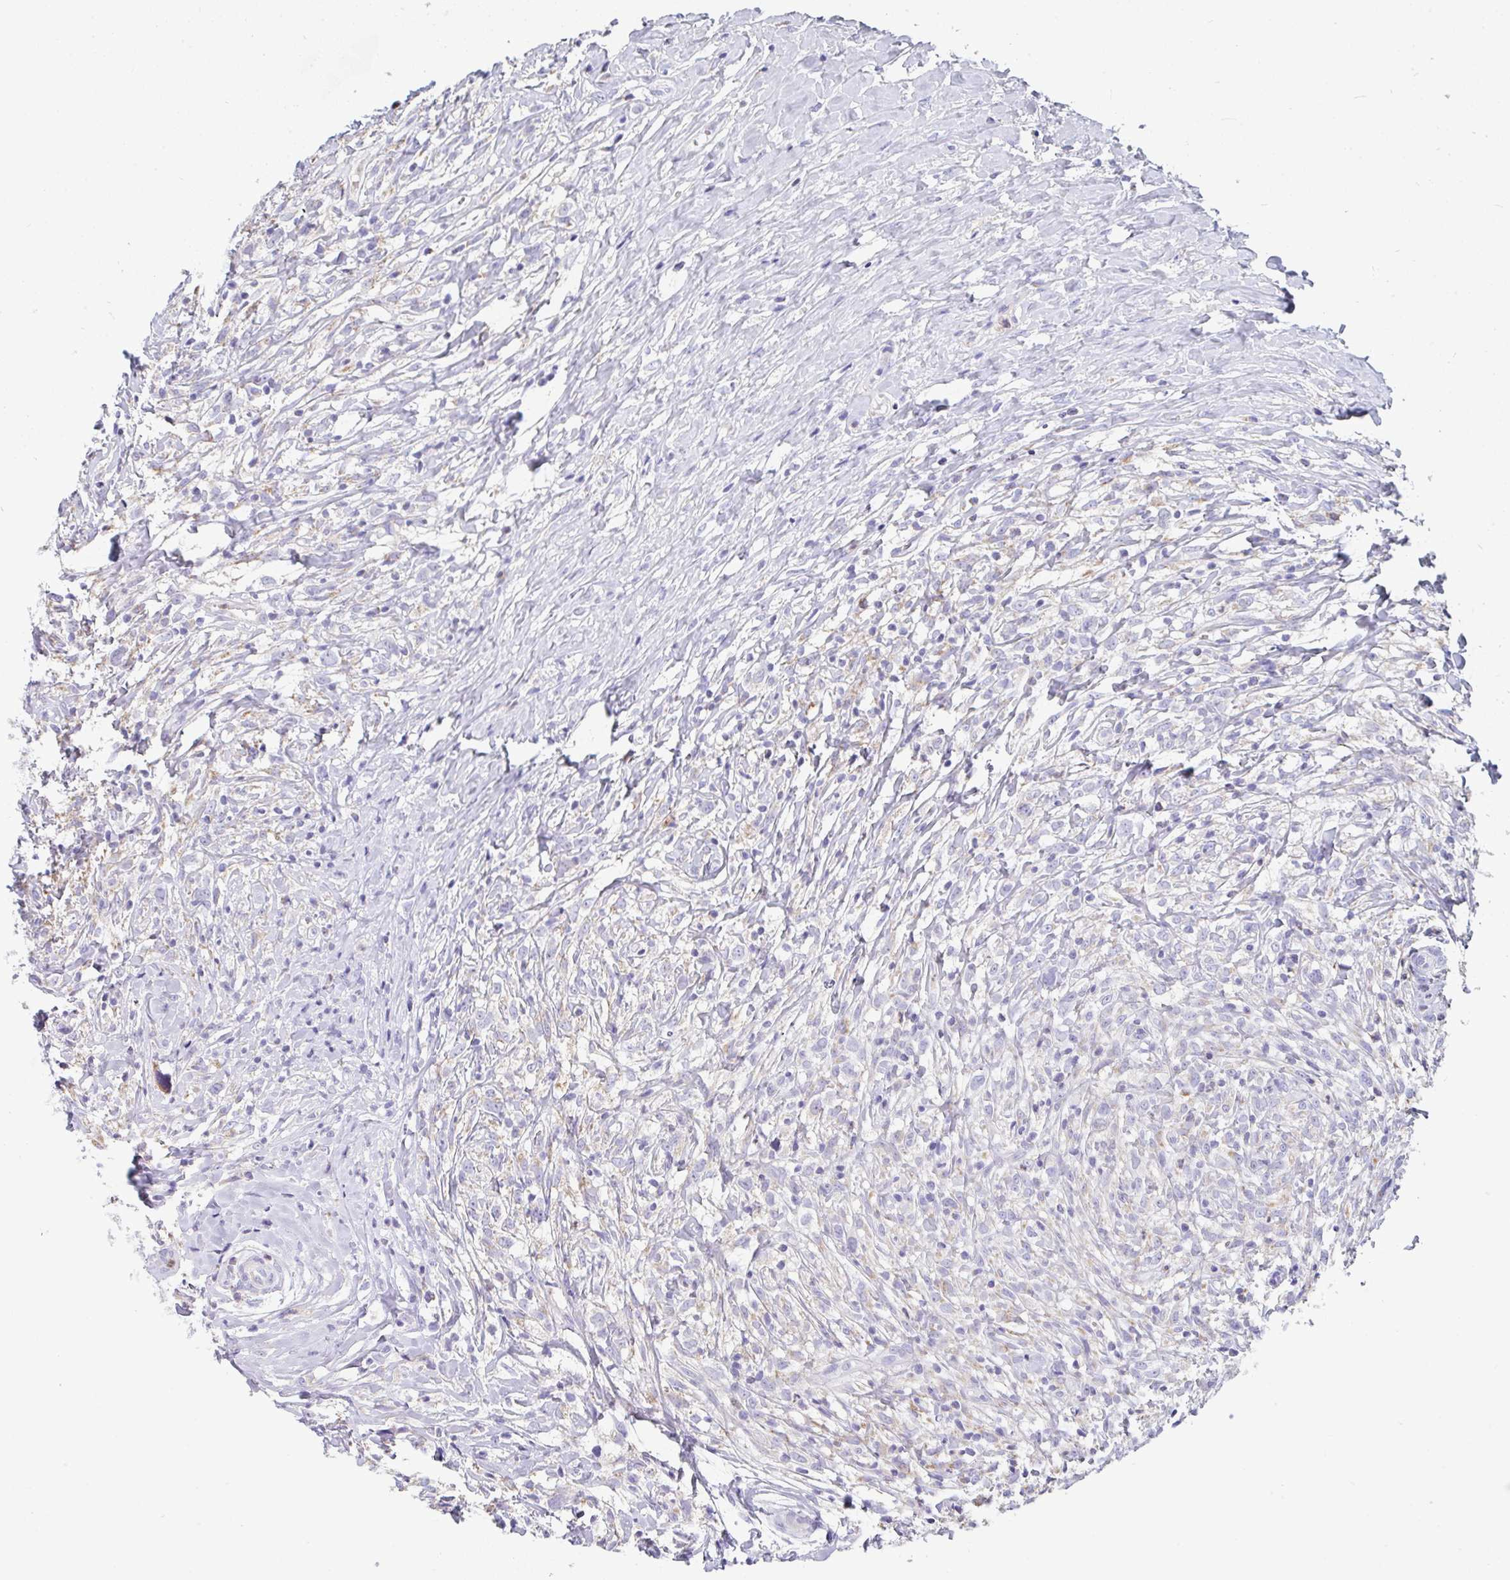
{"staining": {"intensity": "negative", "quantity": "none", "location": "none"}, "tissue": "lymphoma", "cell_type": "Tumor cells", "image_type": "cancer", "snomed": [{"axis": "morphology", "description": "Hodgkin's disease, NOS"}, {"axis": "topography", "description": "No Tissue"}], "caption": "Human lymphoma stained for a protein using IHC shows no positivity in tumor cells.", "gene": "MGAM2", "patient": {"sex": "female", "age": 21}}